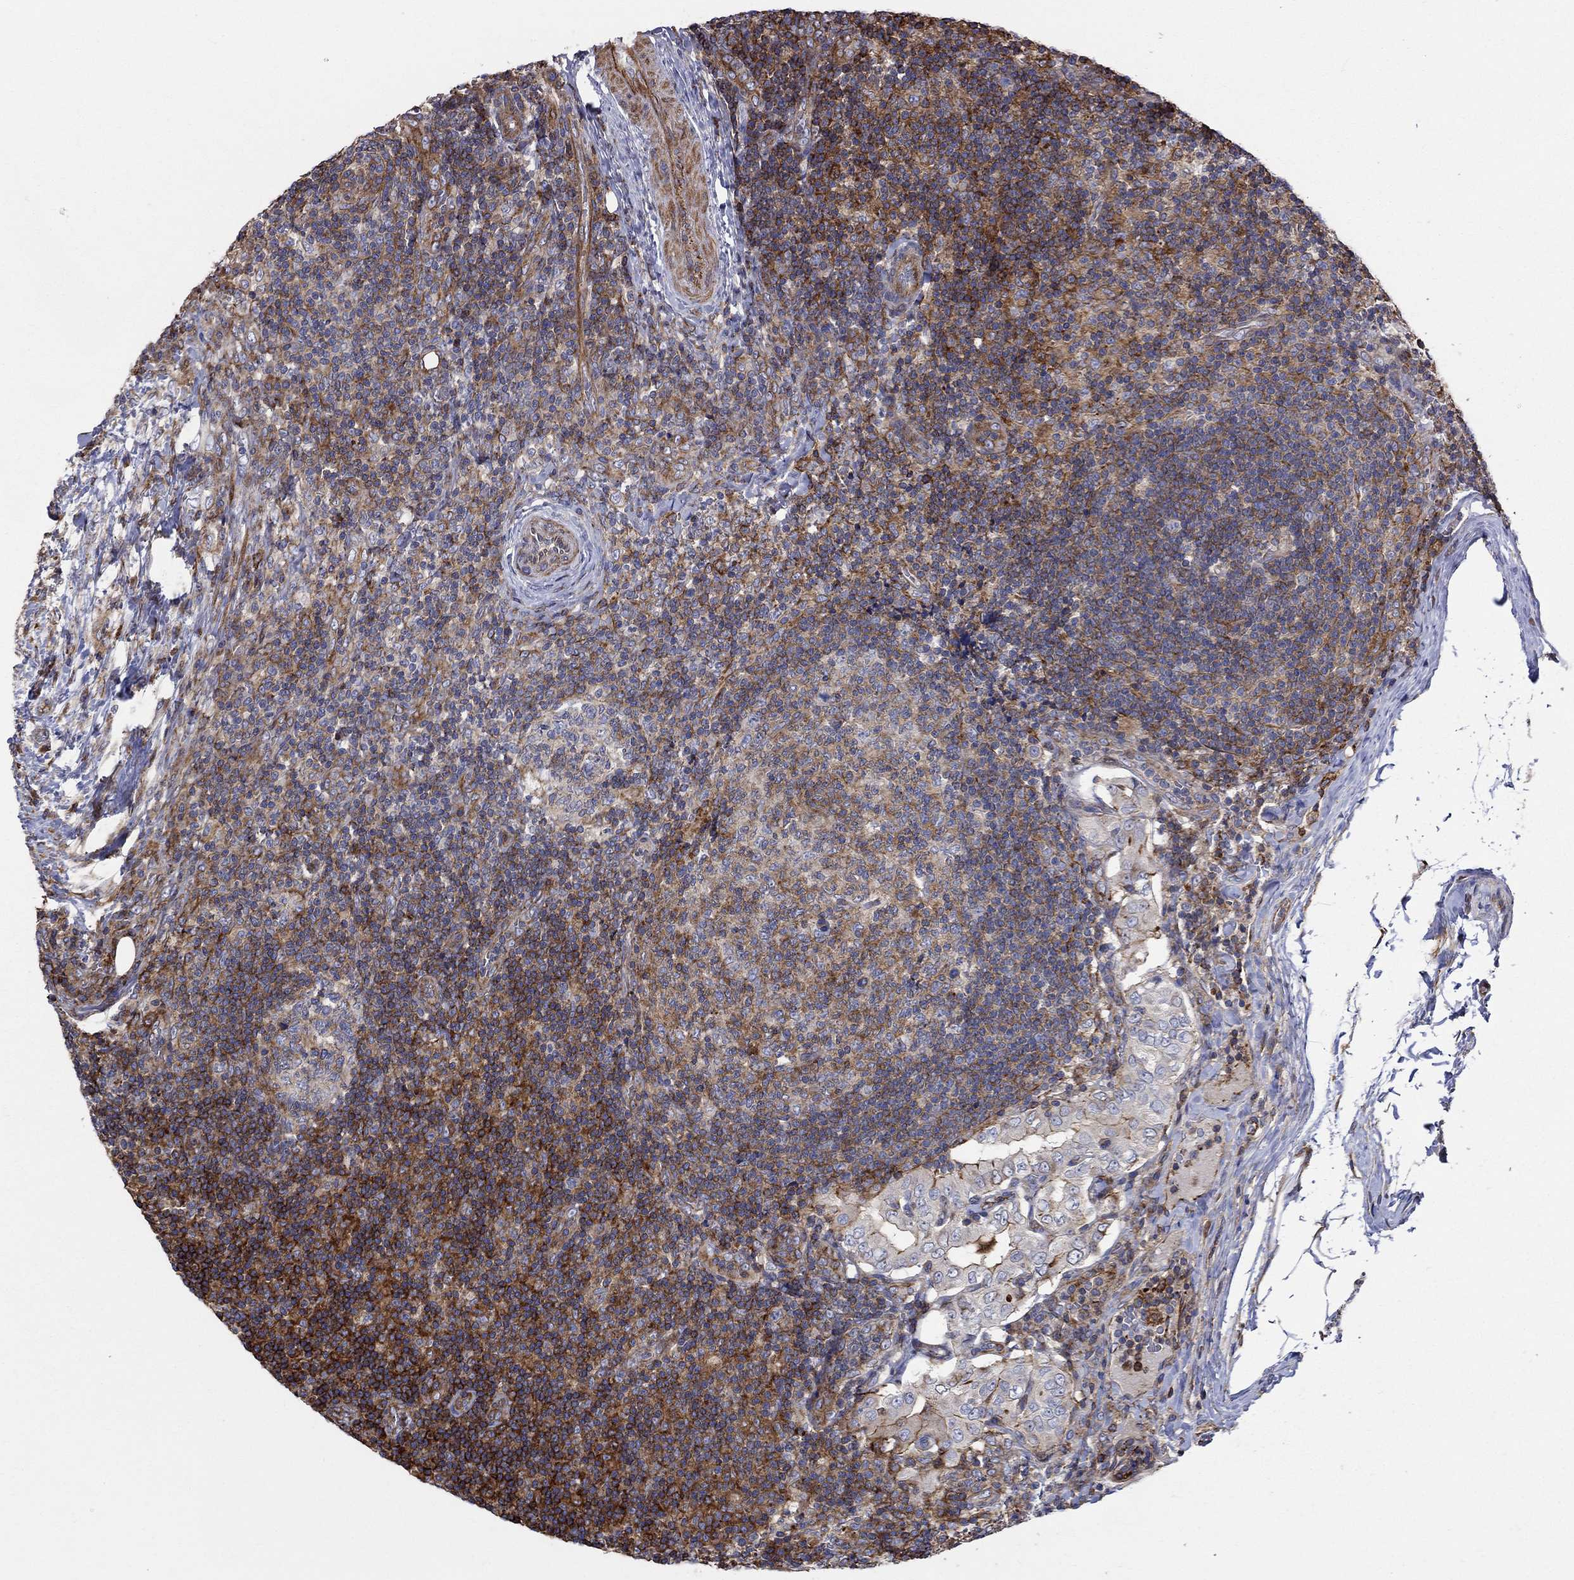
{"staining": {"intensity": "strong", "quantity": "<25%", "location": "cytoplasmic/membranous"}, "tissue": "thyroid cancer", "cell_type": "Tumor cells", "image_type": "cancer", "snomed": [{"axis": "morphology", "description": "Papillary adenocarcinoma, NOS"}, {"axis": "topography", "description": "Thyroid gland"}], "caption": "Brown immunohistochemical staining in thyroid cancer shows strong cytoplasmic/membranous staining in approximately <25% of tumor cells.", "gene": "NPHP1", "patient": {"sex": "male", "age": 61}}